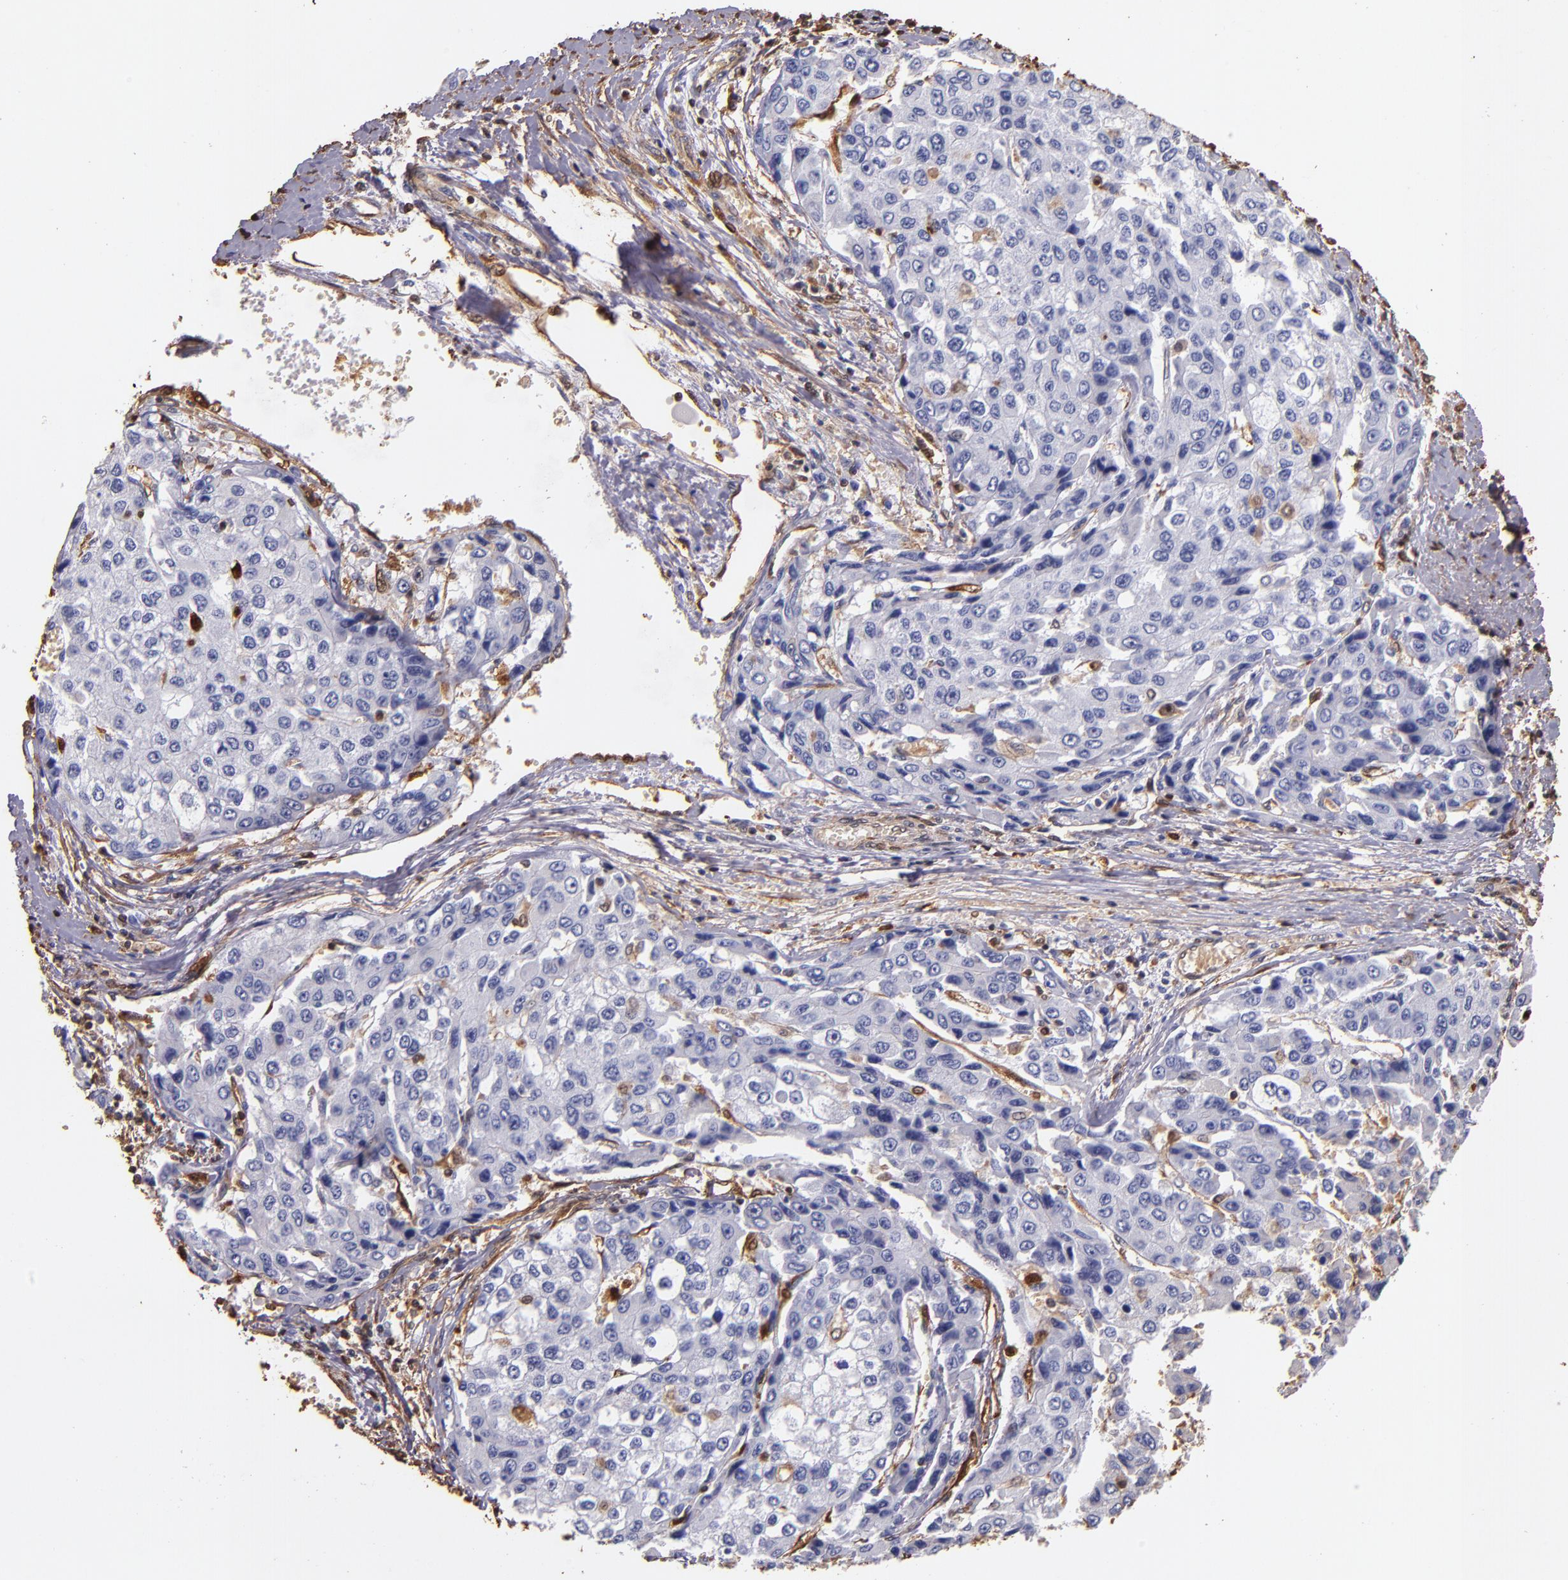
{"staining": {"intensity": "negative", "quantity": "none", "location": "none"}, "tissue": "liver cancer", "cell_type": "Tumor cells", "image_type": "cancer", "snomed": [{"axis": "morphology", "description": "Carcinoma, Hepatocellular, NOS"}, {"axis": "topography", "description": "Liver"}], "caption": "DAB immunohistochemical staining of human hepatocellular carcinoma (liver) demonstrates no significant expression in tumor cells.", "gene": "S100A6", "patient": {"sex": "female", "age": 66}}